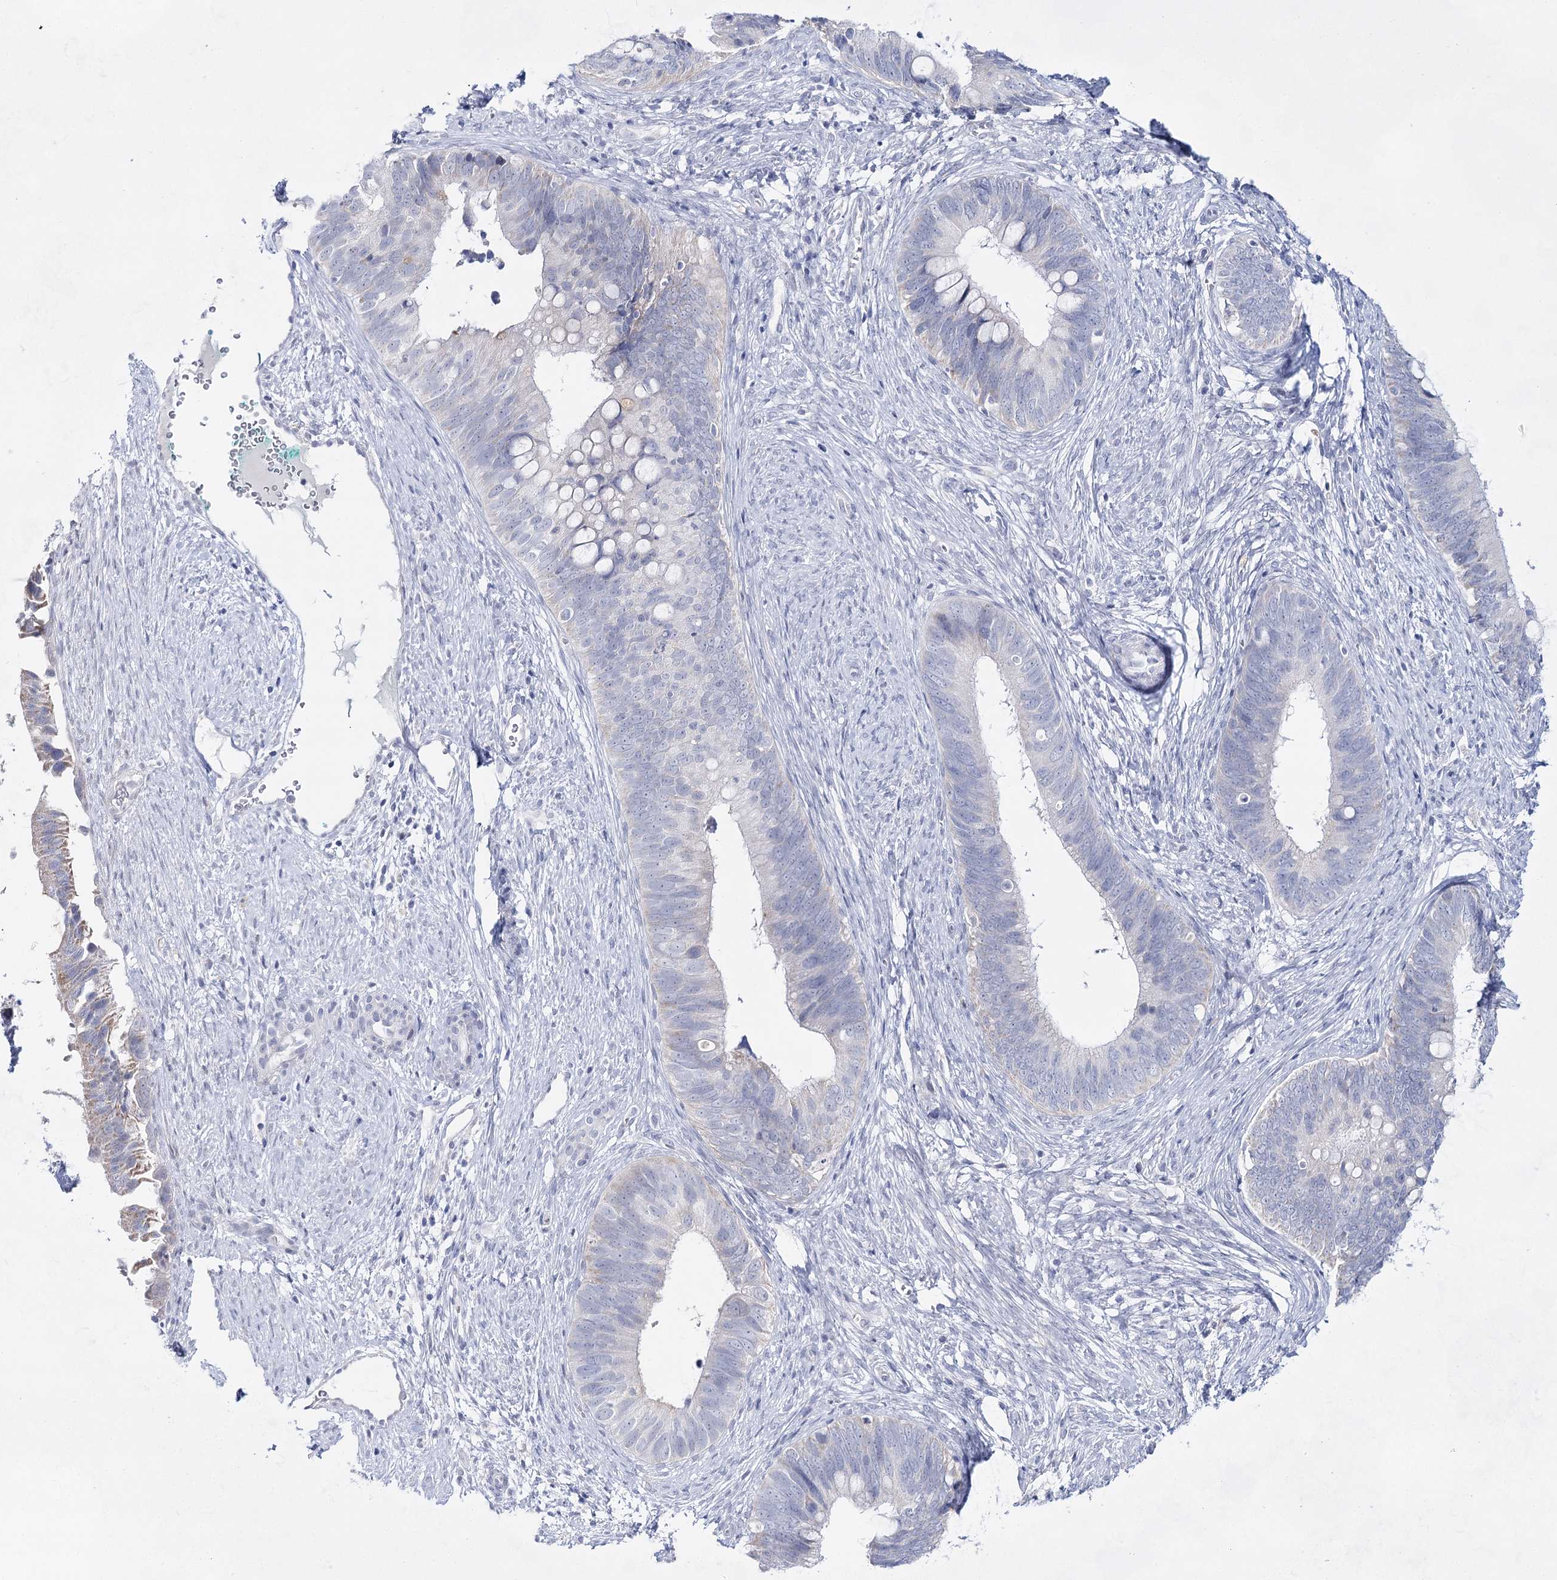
{"staining": {"intensity": "negative", "quantity": "none", "location": "none"}, "tissue": "cervical cancer", "cell_type": "Tumor cells", "image_type": "cancer", "snomed": [{"axis": "morphology", "description": "Adenocarcinoma, NOS"}, {"axis": "topography", "description": "Cervix"}], "caption": "IHC photomicrograph of neoplastic tissue: cervical adenocarcinoma stained with DAB (3,3'-diaminobenzidine) shows no significant protein positivity in tumor cells.", "gene": "BPHL", "patient": {"sex": "female", "age": 42}}